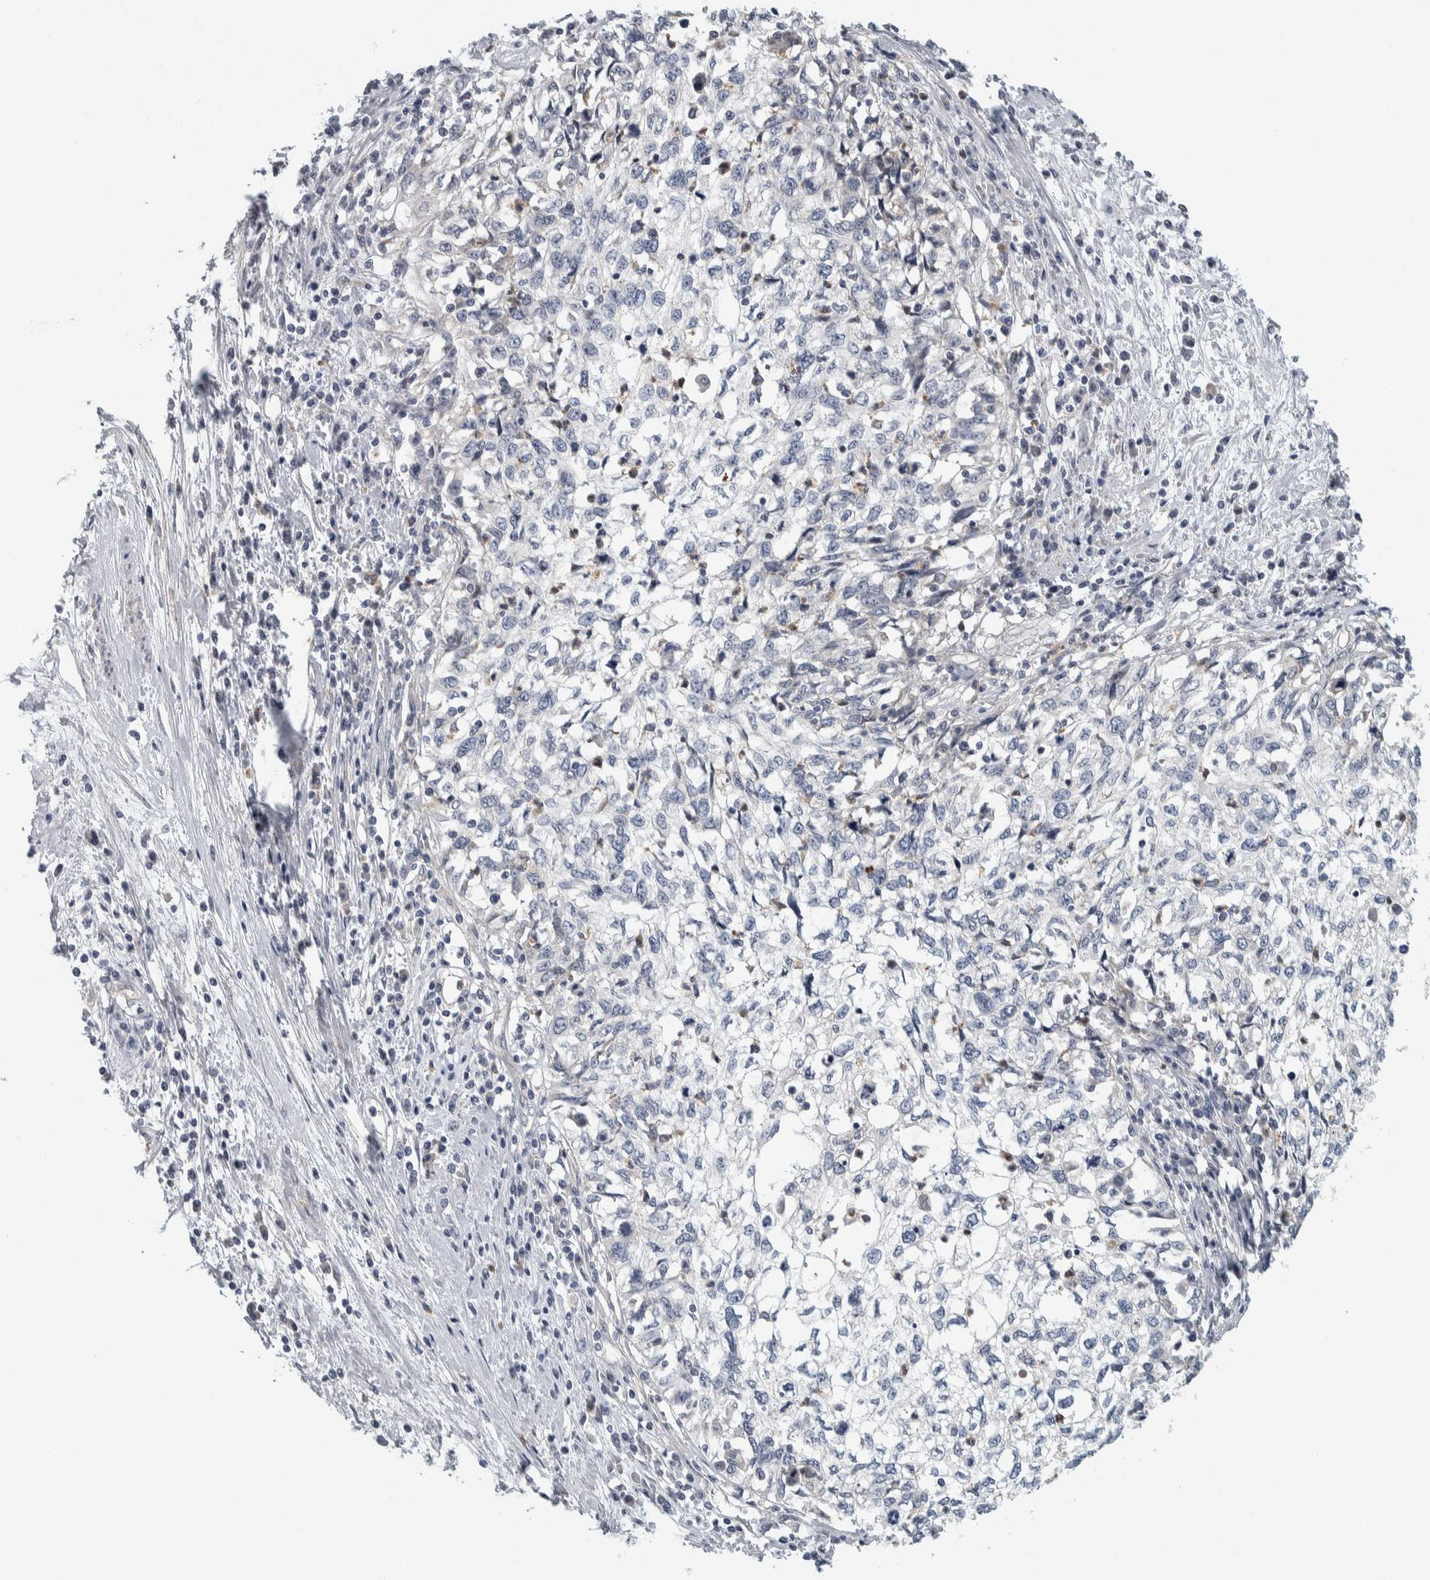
{"staining": {"intensity": "negative", "quantity": "none", "location": "none"}, "tissue": "cervical cancer", "cell_type": "Tumor cells", "image_type": "cancer", "snomed": [{"axis": "morphology", "description": "Squamous cell carcinoma, NOS"}, {"axis": "topography", "description": "Cervix"}], "caption": "DAB (3,3'-diaminobenzidine) immunohistochemical staining of cervical cancer exhibits no significant staining in tumor cells. Brightfield microscopy of immunohistochemistry stained with DAB (3,3'-diaminobenzidine) (brown) and hematoxylin (blue), captured at high magnification.", "gene": "KCNJ3", "patient": {"sex": "female", "age": 57}}